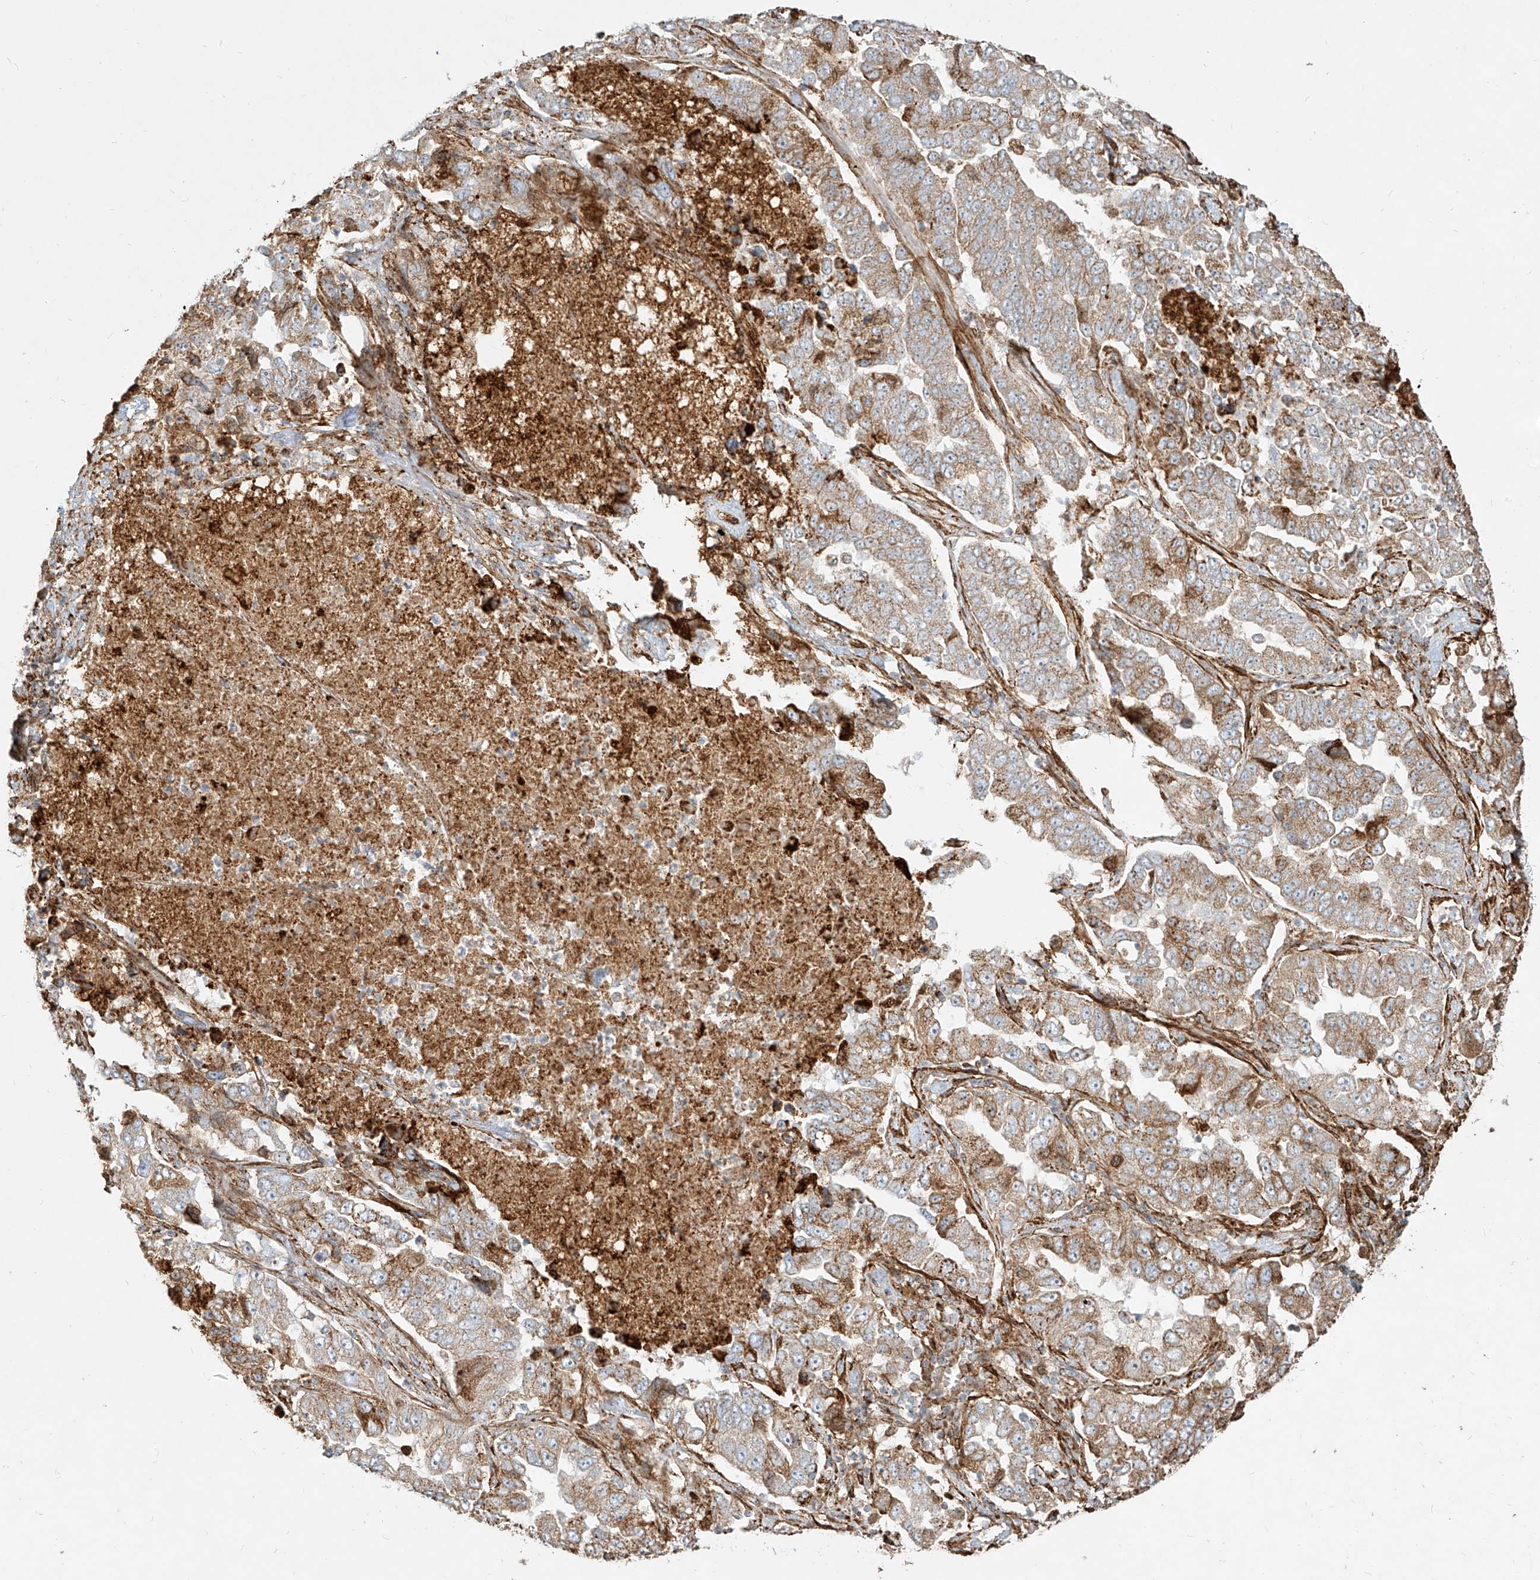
{"staining": {"intensity": "moderate", "quantity": ">75%", "location": "cytoplasmic/membranous"}, "tissue": "lung cancer", "cell_type": "Tumor cells", "image_type": "cancer", "snomed": [{"axis": "morphology", "description": "Adenocarcinoma, NOS"}, {"axis": "topography", "description": "Lung"}], "caption": "Immunohistochemistry (DAB (3,3'-diaminobenzidine)) staining of adenocarcinoma (lung) demonstrates moderate cytoplasmic/membranous protein staining in about >75% of tumor cells.", "gene": "MTX2", "patient": {"sex": "female", "age": 51}}